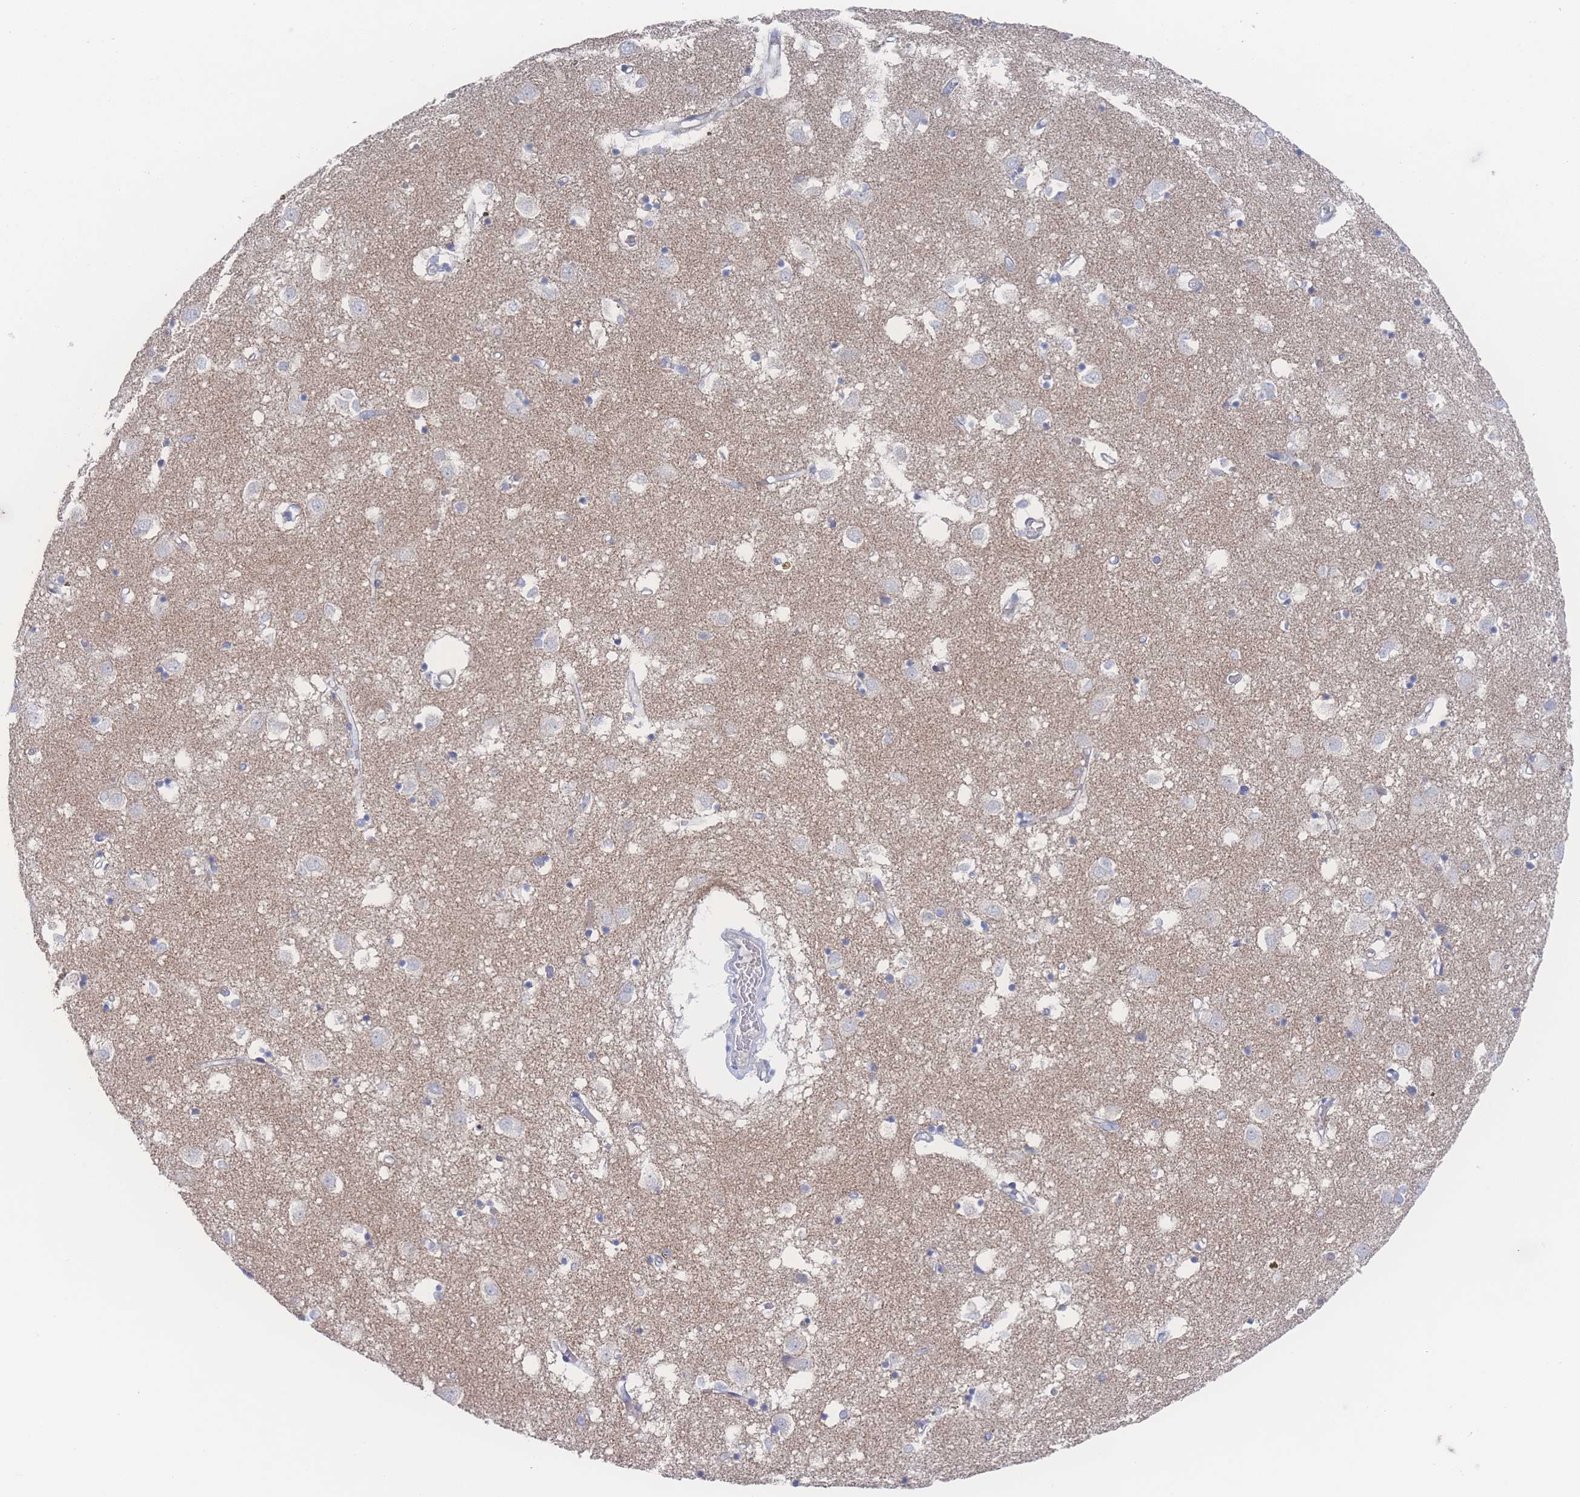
{"staining": {"intensity": "weak", "quantity": "<25%", "location": "cytoplasmic/membranous"}, "tissue": "caudate", "cell_type": "Glial cells", "image_type": "normal", "snomed": [{"axis": "morphology", "description": "Normal tissue, NOS"}, {"axis": "topography", "description": "Lateral ventricle wall"}], "caption": "This is an immunohistochemistry (IHC) histopathology image of benign human caudate. There is no positivity in glial cells.", "gene": "SNPH", "patient": {"sex": "male", "age": 70}}